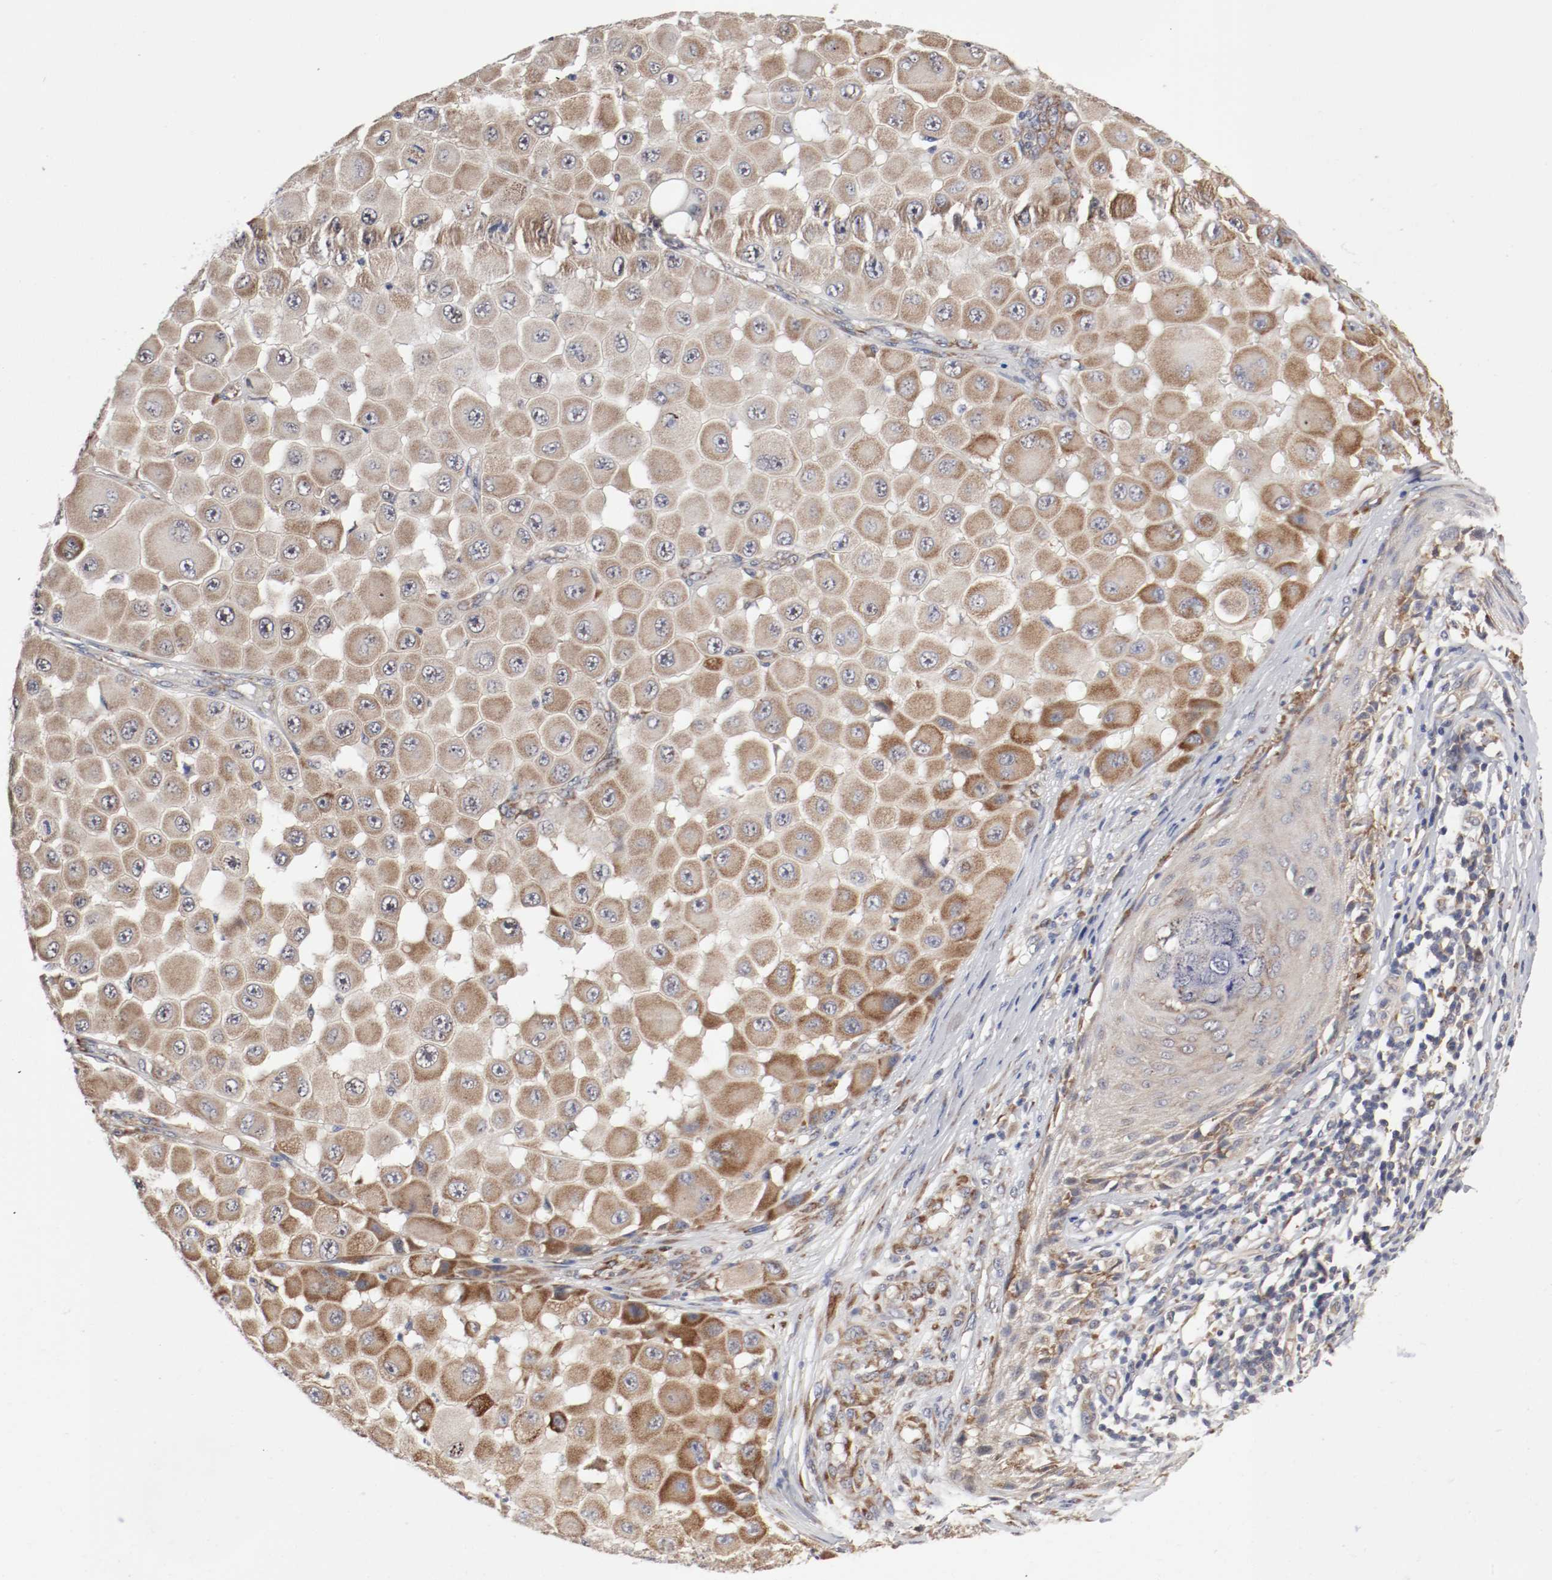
{"staining": {"intensity": "weak", "quantity": ">75%", "location": "cytoplasmic/membranous"}, "tissue": "melanoma", "cell_type": "Tumor cells", "image_type": "cancer", "snomed": [{"axis": "morphology", "description": "Malignant melanoma, NOS"}, {"axis": "topography", "description": "Skin"}], "caption": "This is an image of immunohistochemistry staining of melanoma, which shows weak expression in the cytoplasmic/membranous of tumor cells.", "gene": "FKBP3", "patient": {"sex": "female", "age": 81}}